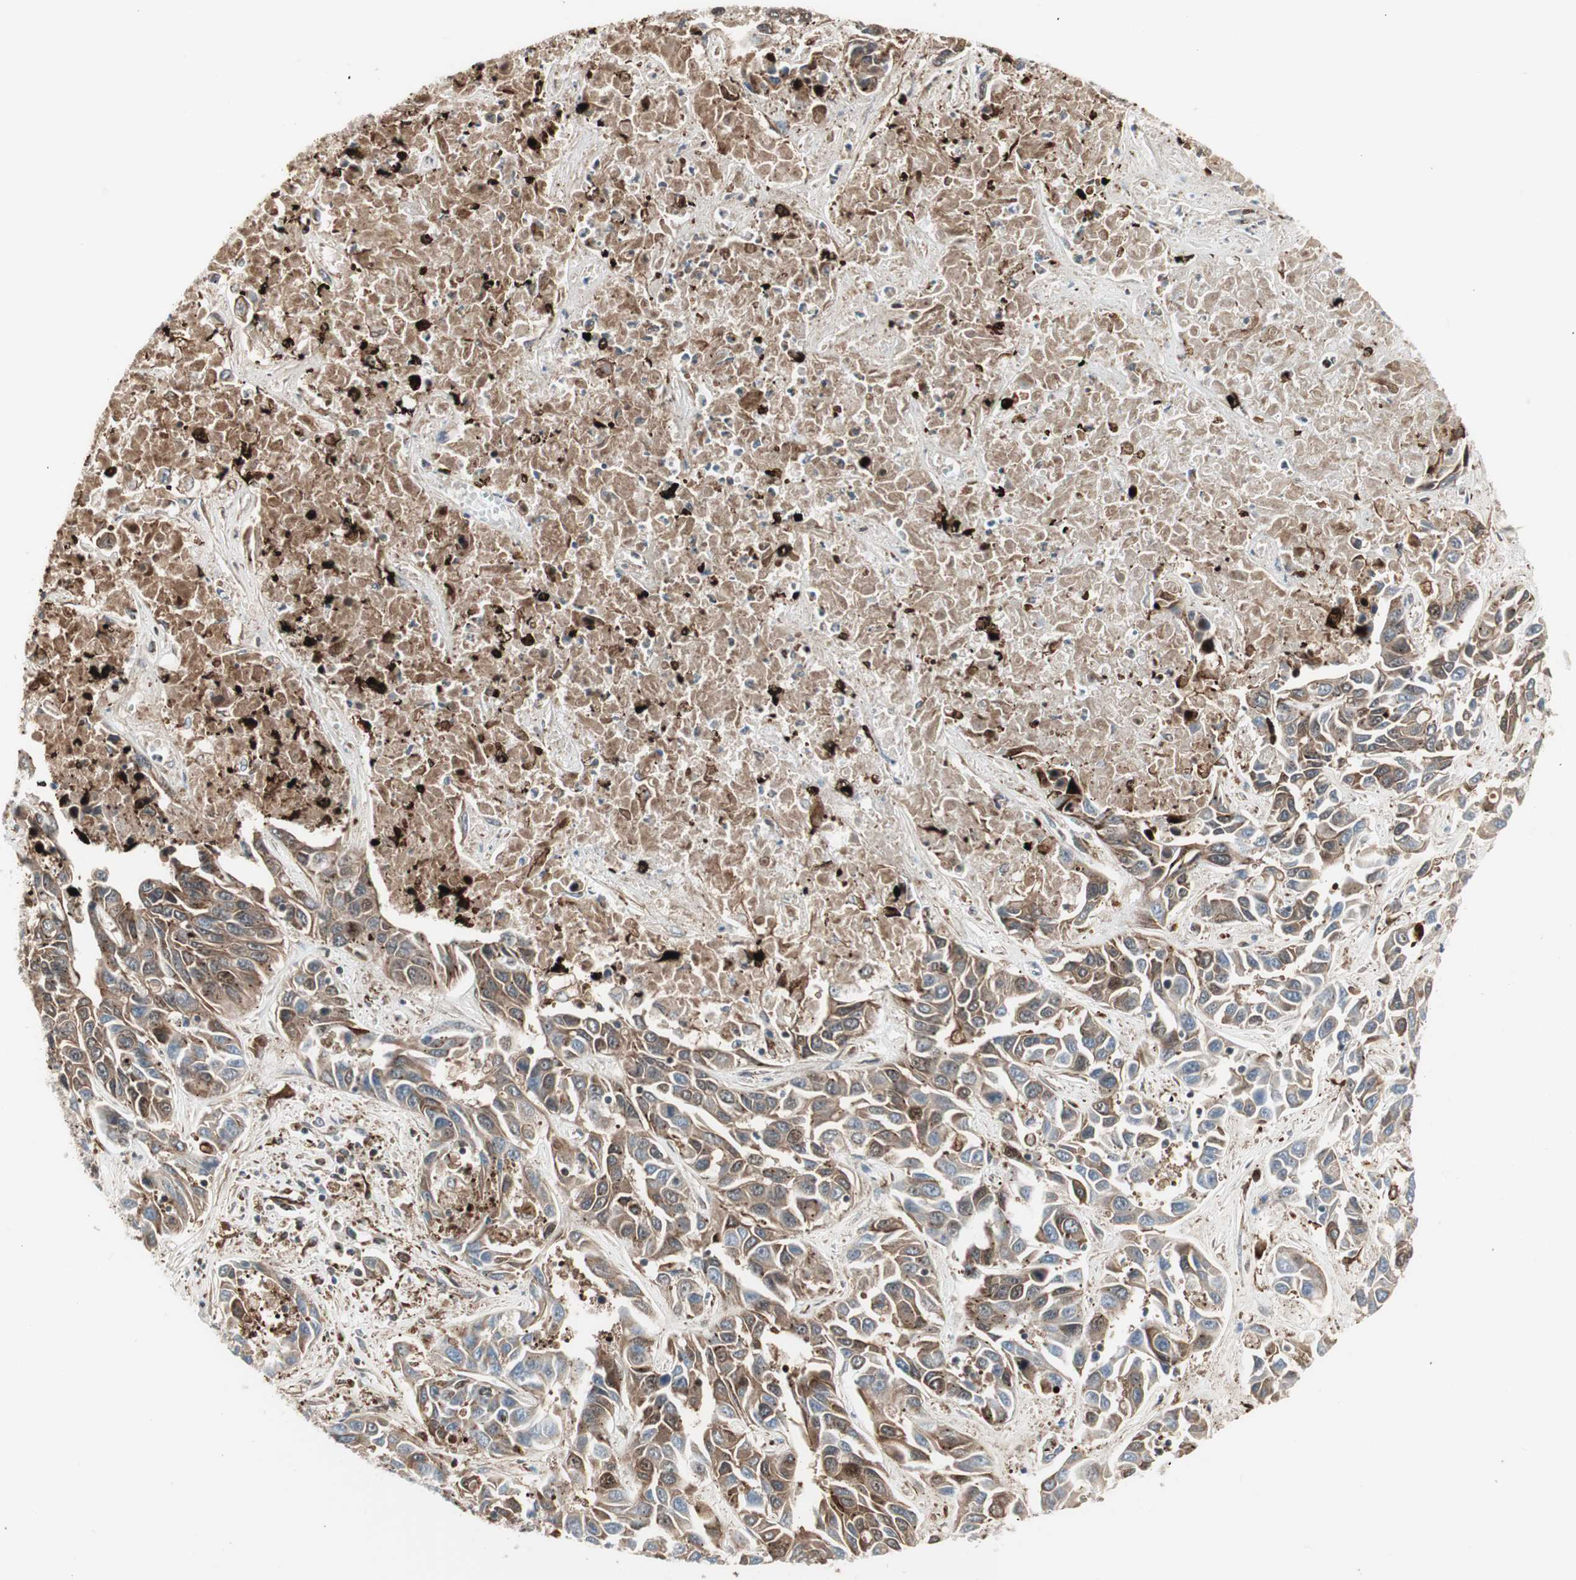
{"staining": {"intensity": "weak", "quantity": ">75%", "location": "cytoplasmic/membranous"}, "tissue": "liver cancer", "cell_type": "Tumor cells", "image_type": "cancer", "snomed": [{"axis": "morphology", "description": "Cholangiocarcinoma"}, {"axis": "topography", "description": "Liver"}], "caption": "A brown stain shows weak cytoplasmic/membranous positivity of a protein in human liver cancer (cholangiocarcinoma) tumor cells.", "gene": "MAD2L2", "patient": {"sex": "female", "age": 52}}